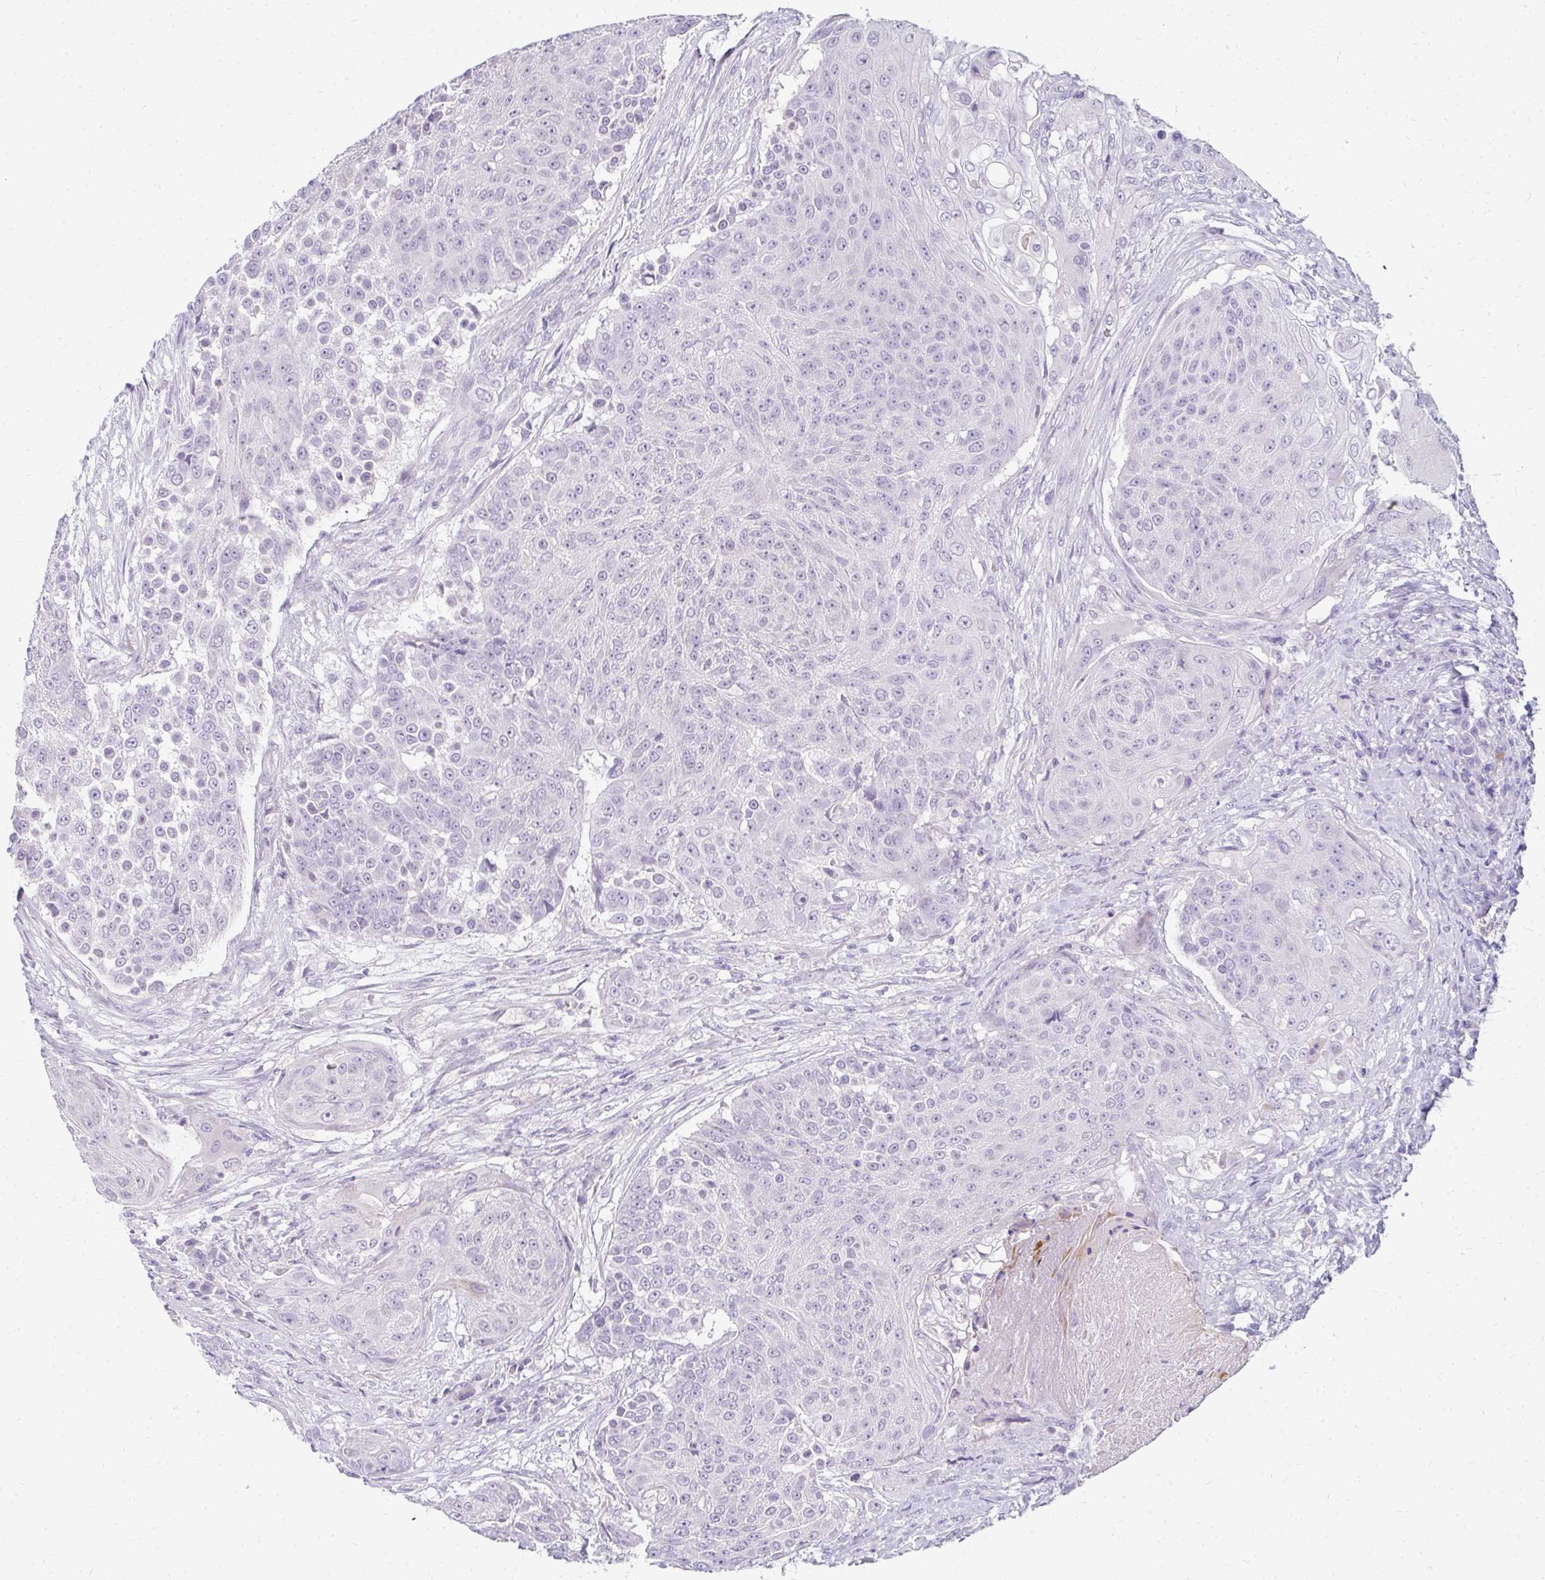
{"staining": {"intensity": "negative", "quantity": "none", "location": "none"}, "tissue": "urothelial cancer", "cell_type": "Tumor cells", "image_type": "cancer", "snomed": [{"axis": "morphology", "description": "Urothelial carcinoma, High grade"}, {"axis": "topography", "description": "Urinary bladder"}], "caption": "Immunohistochemistry micrograph of neoplastic tissue: human high-grade urothelial carcinoma stained with DAB (3,3'-diaminobenzidine) displays no significant protein expression in tumor cells. (DAB (3,3'-diaminobenzidine) immunohistochemistry with hematoxylin counter stain).", "gene": "PPP1R3G", "patient": {"sex": "female", "age": 63}}